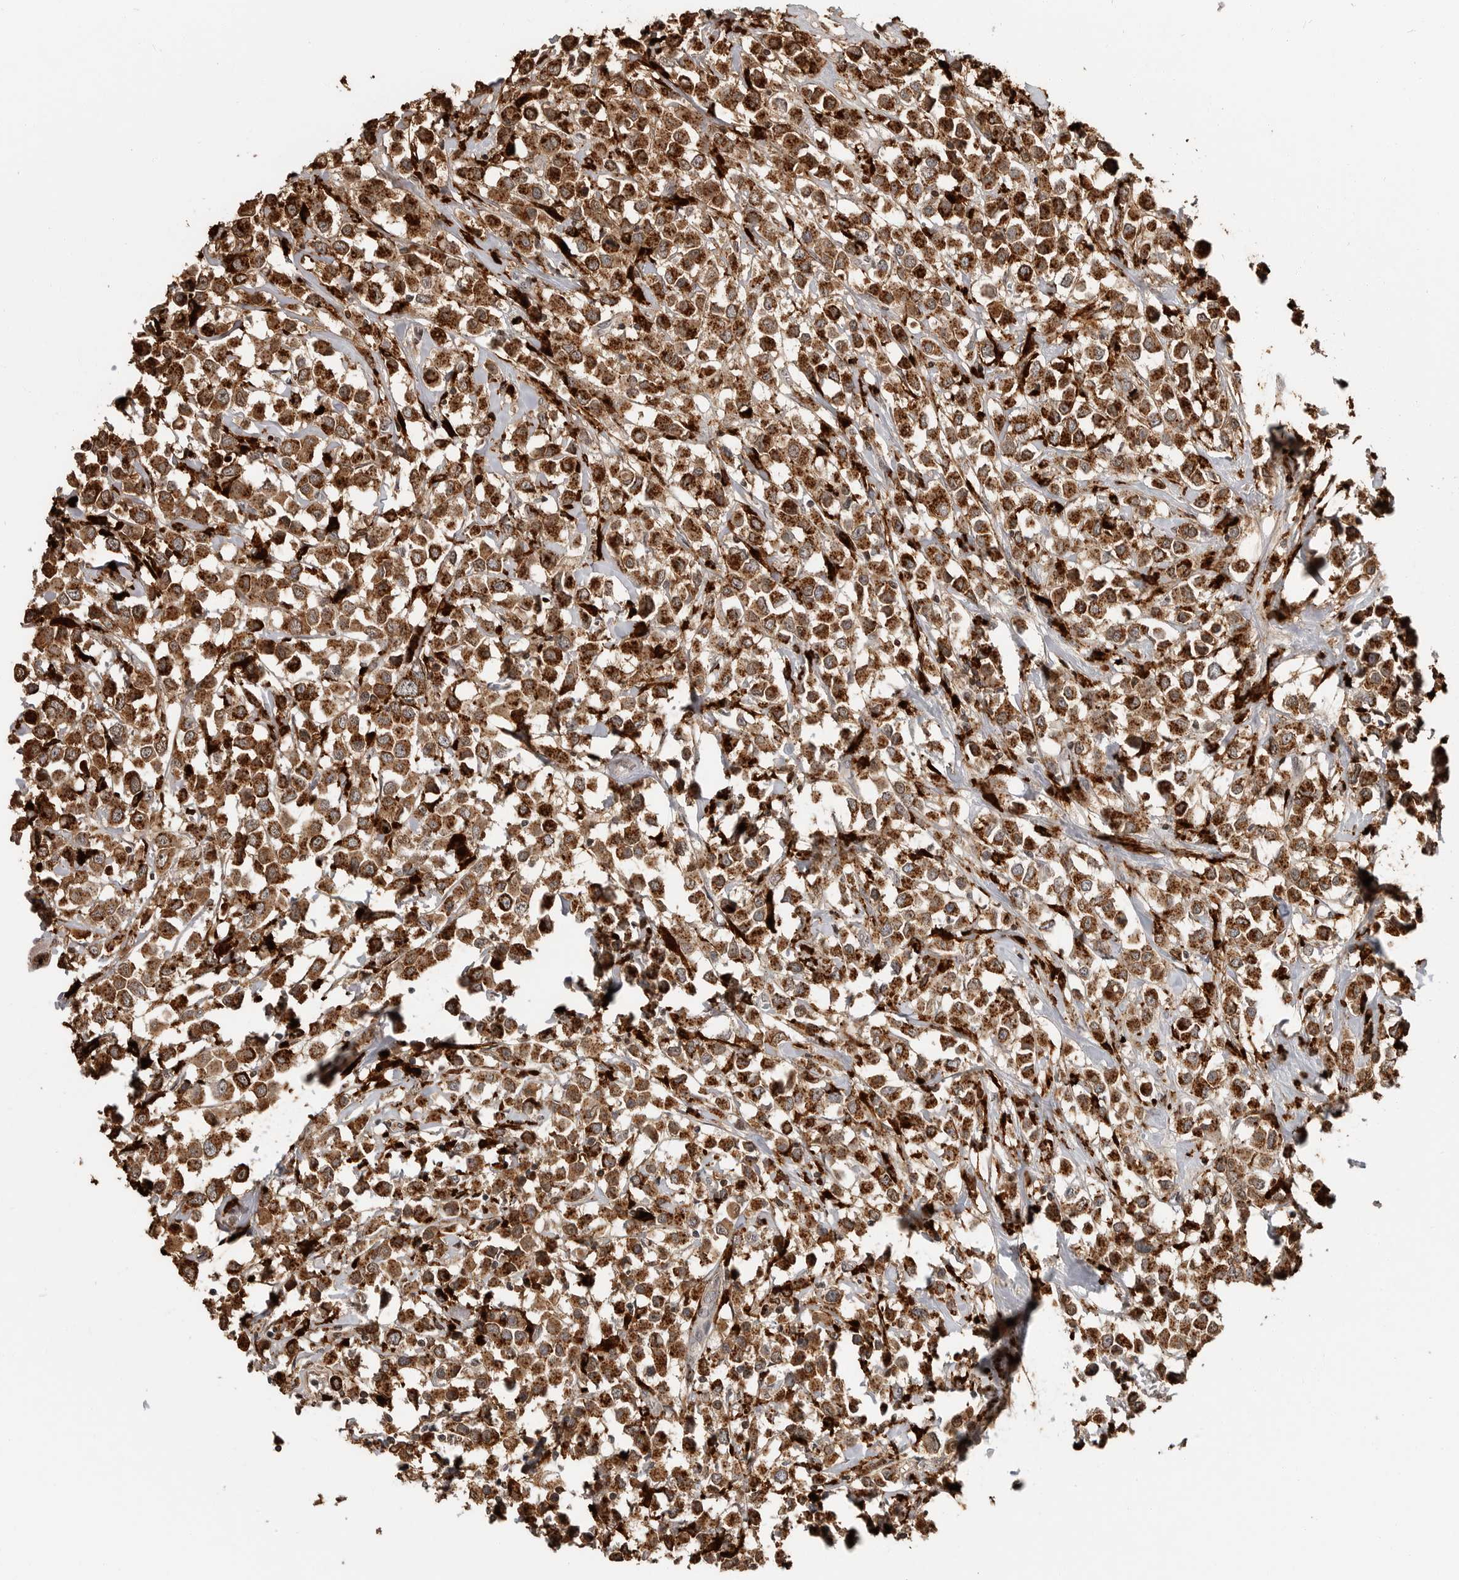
{"staining": {"intensity": "strong", "quantity": ">75%", "location": "cytoplasmic/membranous"}, "tissue": "breast cancer", "cell_type": "Tumor cells", "image_type": "cancer", "snomed": [{"axis": "morphology", "description": "Duct carcinoma"}, {"axis": "topography", "description": "Breast"}], "caption": "Human breast cancer (infiltrating ductal carcinoma) stained for a protein (brown) exhibits strong cytoplasmic/membranous positive staining in approximately >75% of tumor cells.", "gene": "IFI30", "patient": {"sex": "female", "age": 61}}